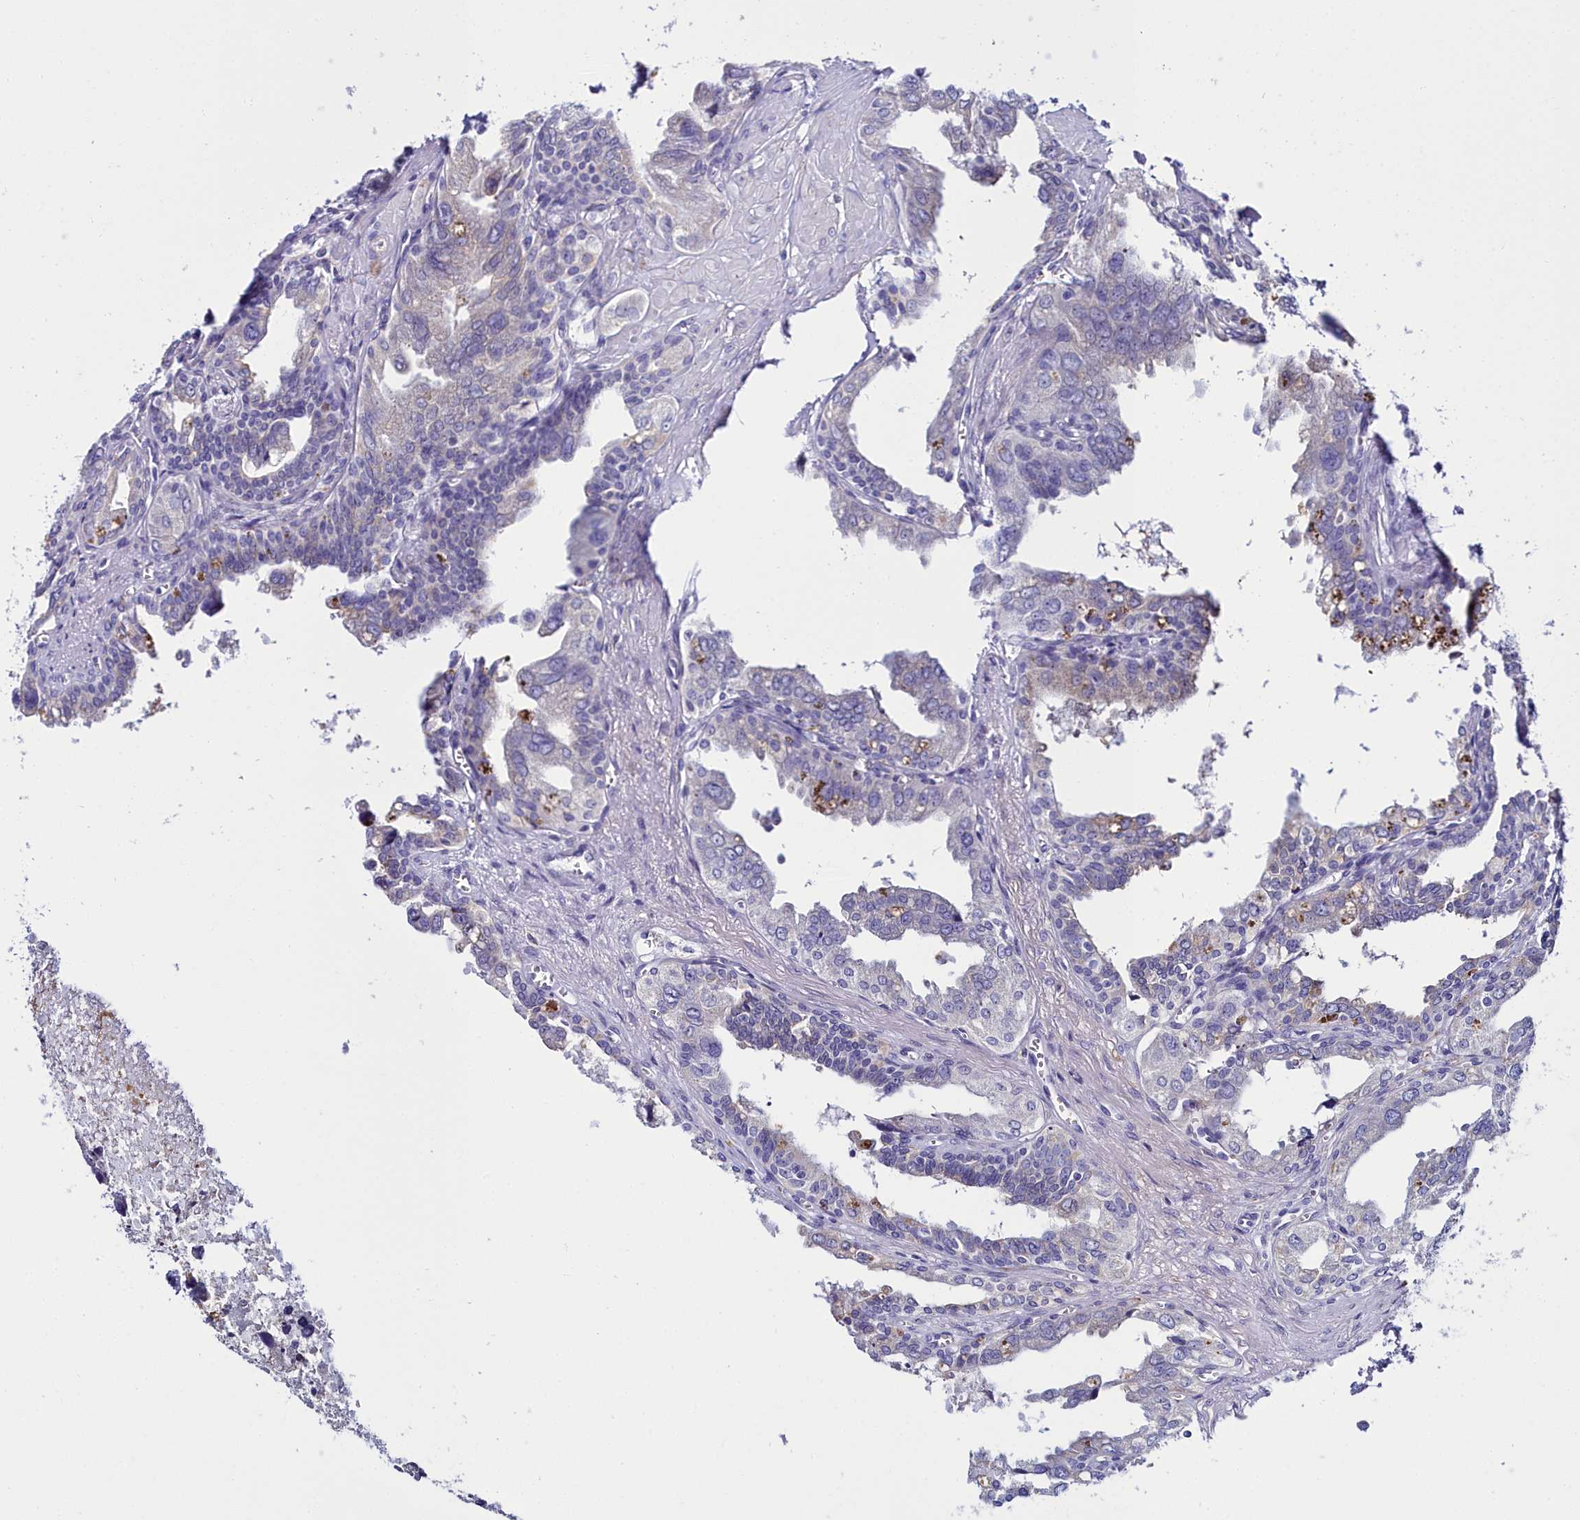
{"staining": {"intensity": "negative", "quantity": "none", "location": "none"}, "tissue": "seminal vesicle", "cell_type": "Glandular cells", "image_type": "normal", "snomed": [{"axis": "morphology", "description": "Normal tissue, NOS"}, {"axis": "topography", "description": "Seminal veicle"}], "caption": "IHC photomicrograph of normal seminal vesicle stained for a protein (brown), which demonstrates no positivity in glandular cells.", "gene": "ELAPOR2", "patient": {"sex": "male", "age": 67}}